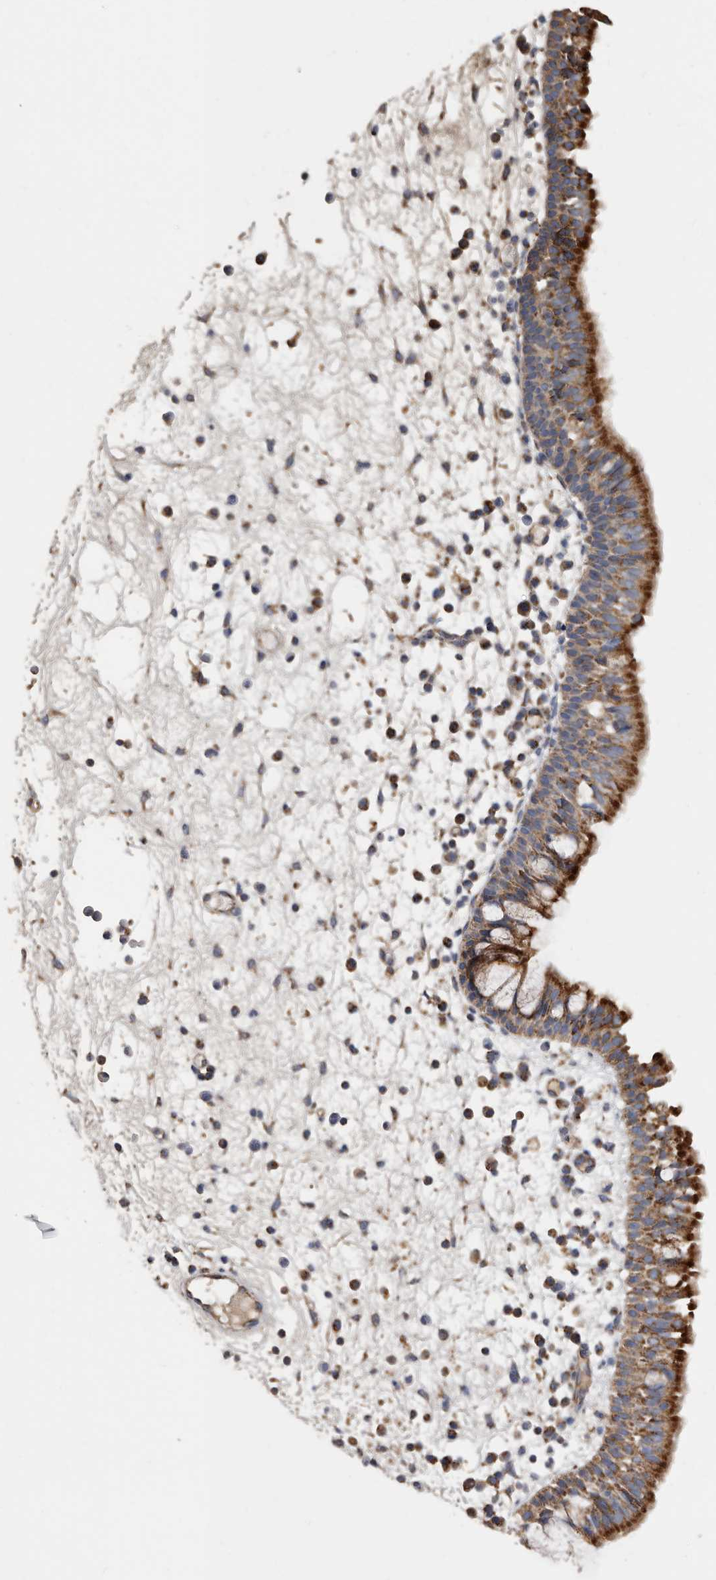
{"staining": {"intensity": "strong", "quantity": ">75%", "location": "cytoplasmic/membranous"}, "tissue": "nasopharynx", "cell_type": "Respiratory epithelial cells", "image_type": "normal", "snomed": [{"axis": "morphology", "description": "Normal tissue, NOS"}, {"axis": "morphology", "description": "Inflammation, NOS"}, {"axis": "morphology", "description": "Malignant melanoma, Metastatic site"}, {"axis": "topography", "description": "Nasopharynx"}], "caption": "IHC histopathology image of unremarkable human nasopharynx stained for a protein (brown), which shows high levels of strong cytoplasmic/membranous expression in approximately >75% of respiratory epithelial cells.", "gene": "WFDC1", "patient": {"sex": "male", "age": 70}}